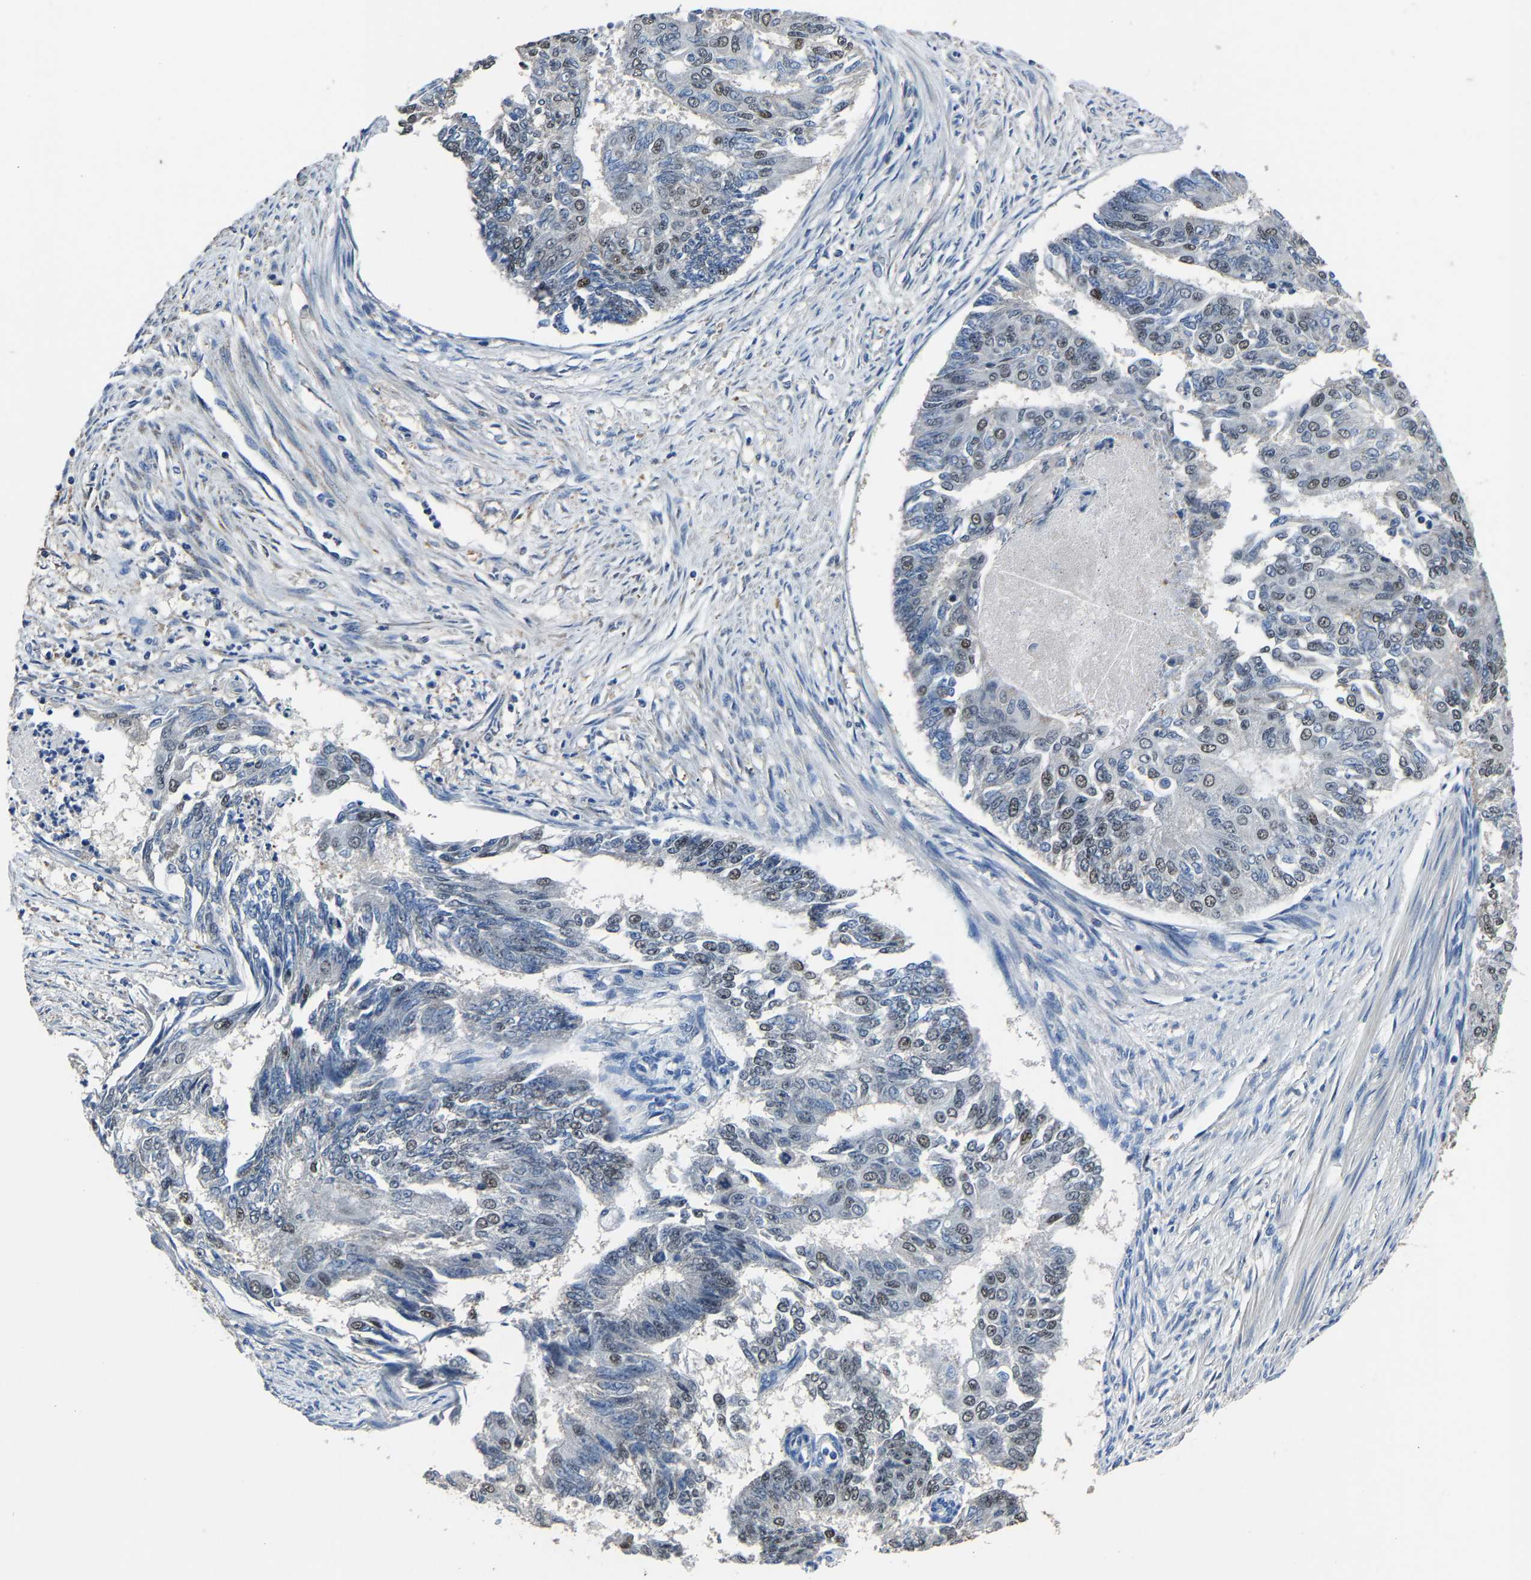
{"staining": {"intensity": "moderate", "quantity": "<25%", "location": "nuclear"}, "tissue": "endometrial cancer", "cell_type": "Tumor cells", "image_type": "cancer", "snomed": [{"axis": "morphology", "description": "Adenocarcinoma, NOS"}, {"axis": "topography", "description": "Endometrium"}], "caption": "Immunohistochemical staining of endometrial adenocarcinoma demonstrates low levels of moderate nuclear staining in approximately <25% of tumor cells. (IHC, brightfield microscopy, high magnification).", "gene": "STRBP", "patient": {"sex": "female", "age": 32}}